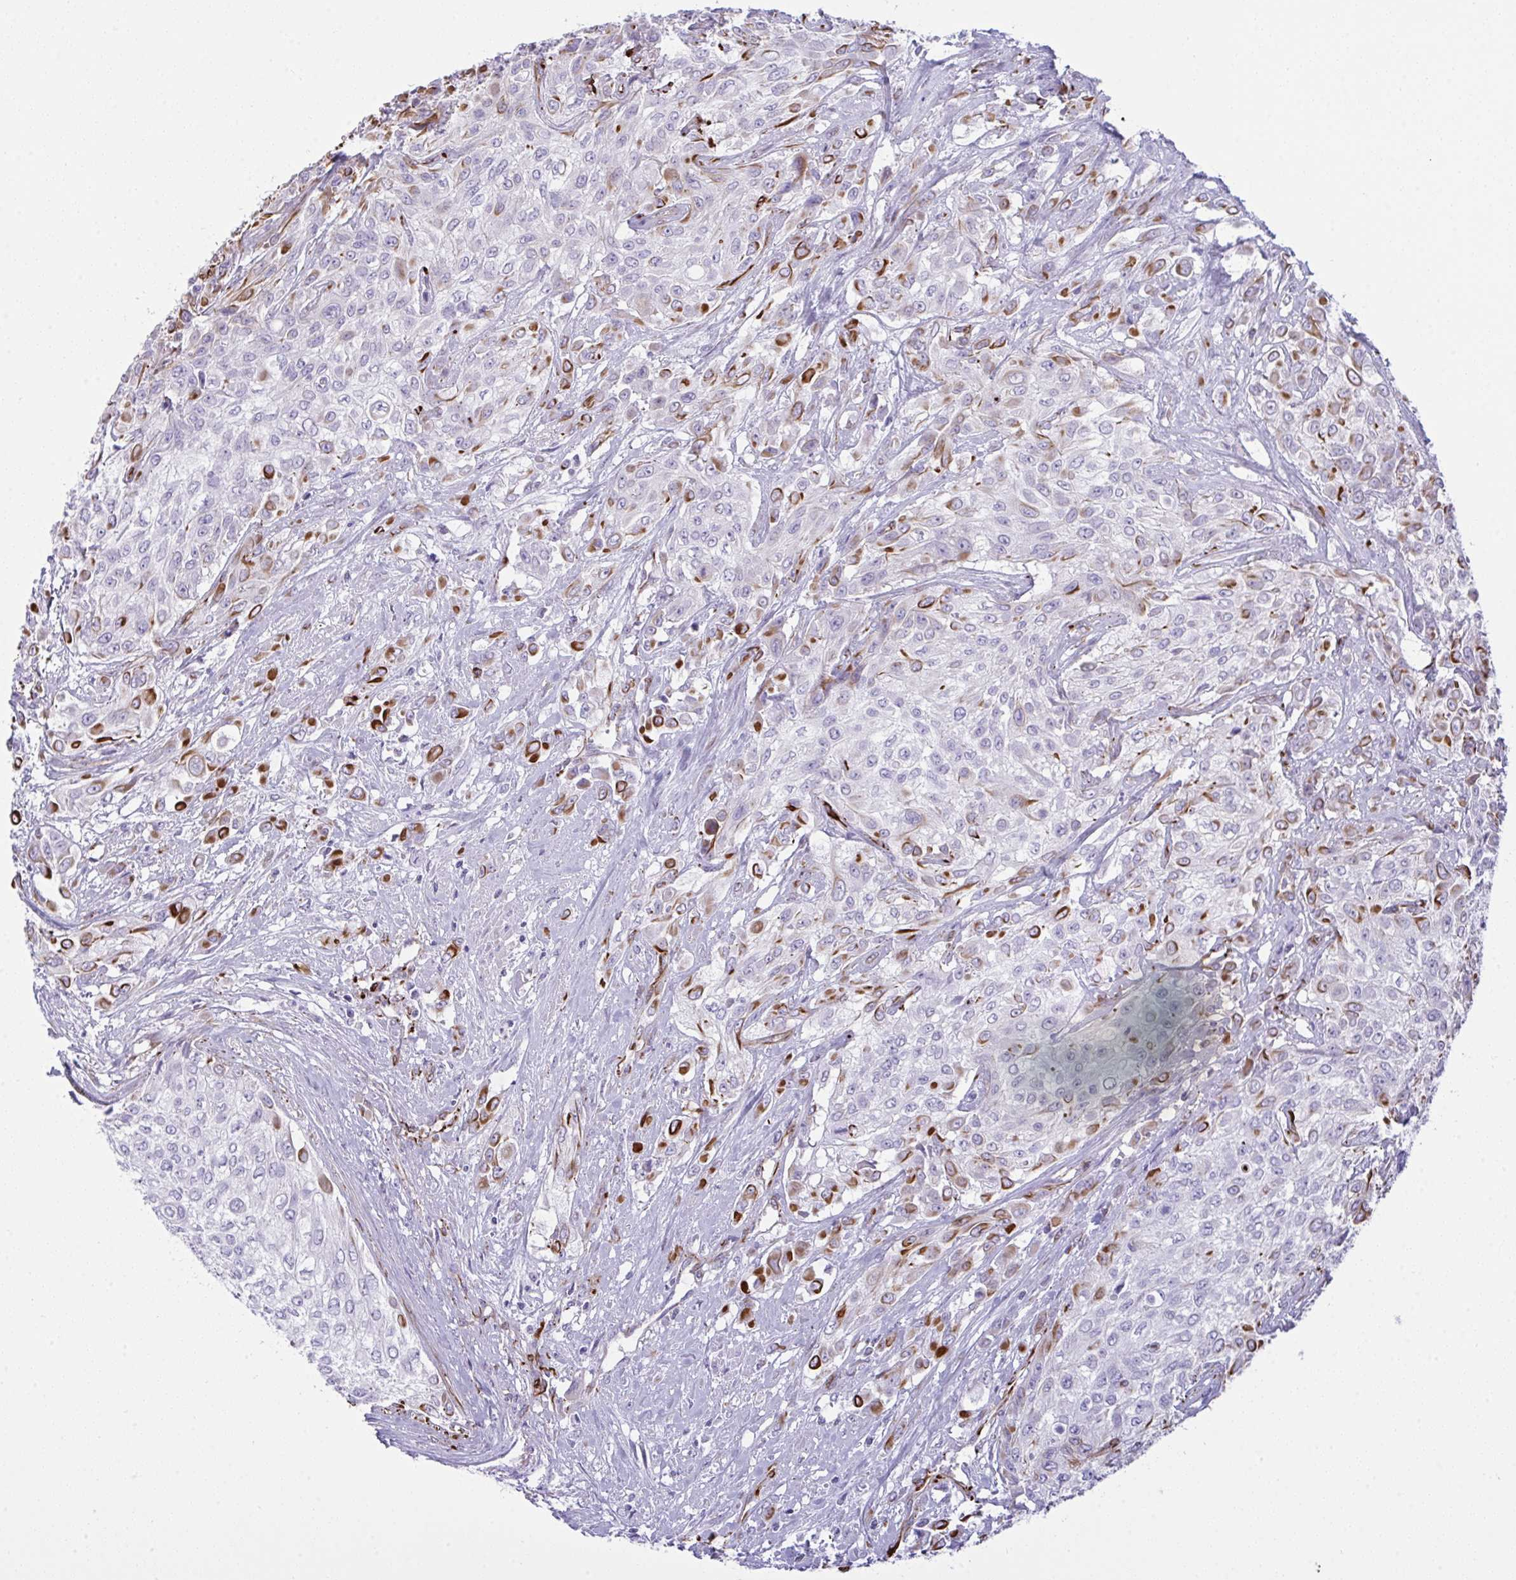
{"staining": {"intensity": "strong", "quantity": "25%-75%", "location": "cytoplasmic/membranous"}, "tissue": "urothelial cancer", "cell_type": "Tumor cells", "image_type": "cancer", "snomed": [{"axis": "morphology", "description": "Urothelial carcinoma, High grade"}, {"axis": "topography", "description": "Urinary bladder"}], "caption": "Urothelial cancer stained with a brown dye exhibits strong cytoplasmic/membranous positive expression in approximately 25%-75% of tumor cells.", "gene": "SLC35B1", "patient": {"sex": "male", "age": 57}}